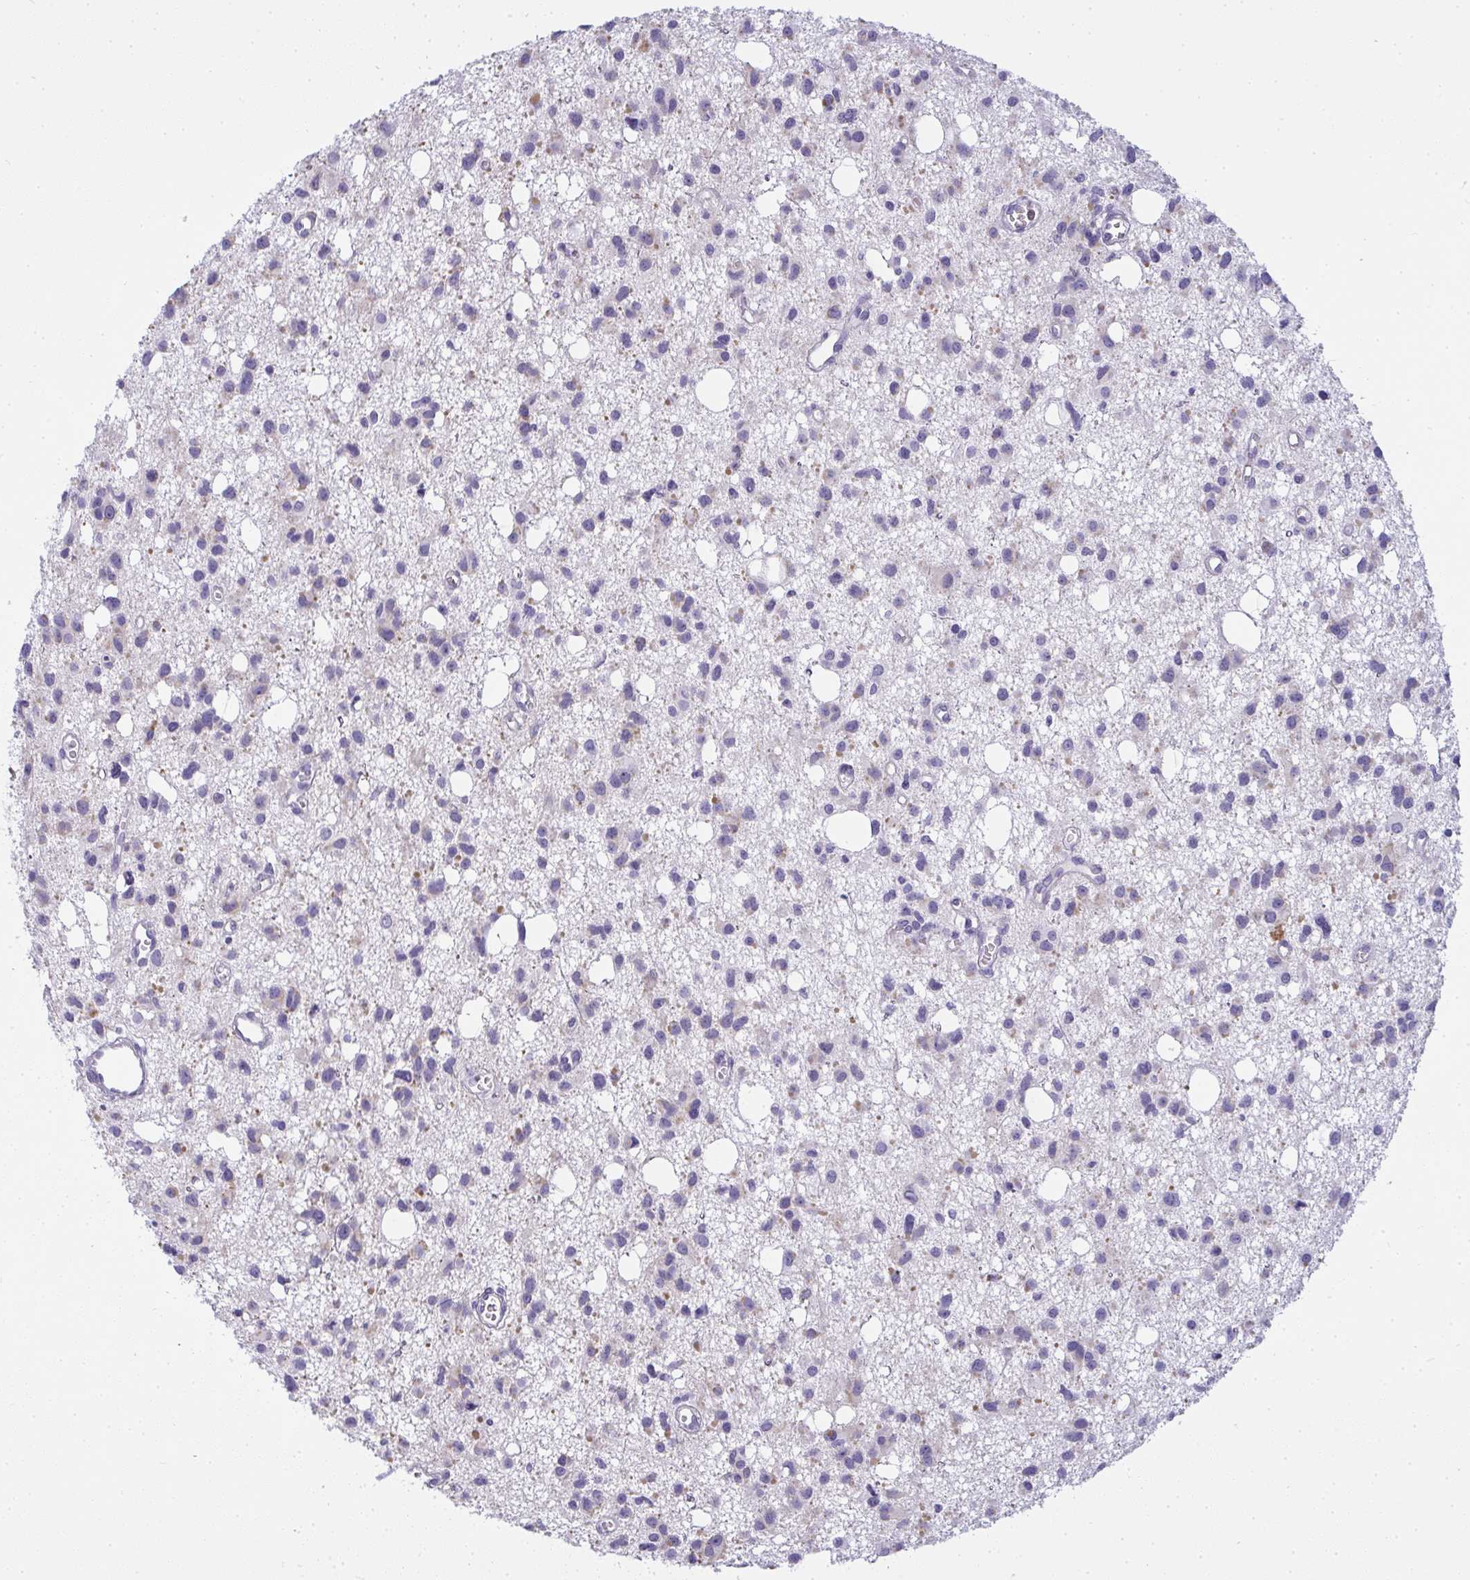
{"staining": {"intensity": "negative", "quantity": "none", "location": "none"}, "tissue": "glioma", "cell_type": "Tumor cells", "image_type": "cancer", "snomed": [{"axis": "morphology", "description": "Glioma, malignant, High grade"}, {"axis": "topography", "description": "Brain"}], "caption": "The micrograph shows no significant expression in tumor cells of glioma.", "gene": "GSDMB", "patient": {"sex": "male", "age": 23}}